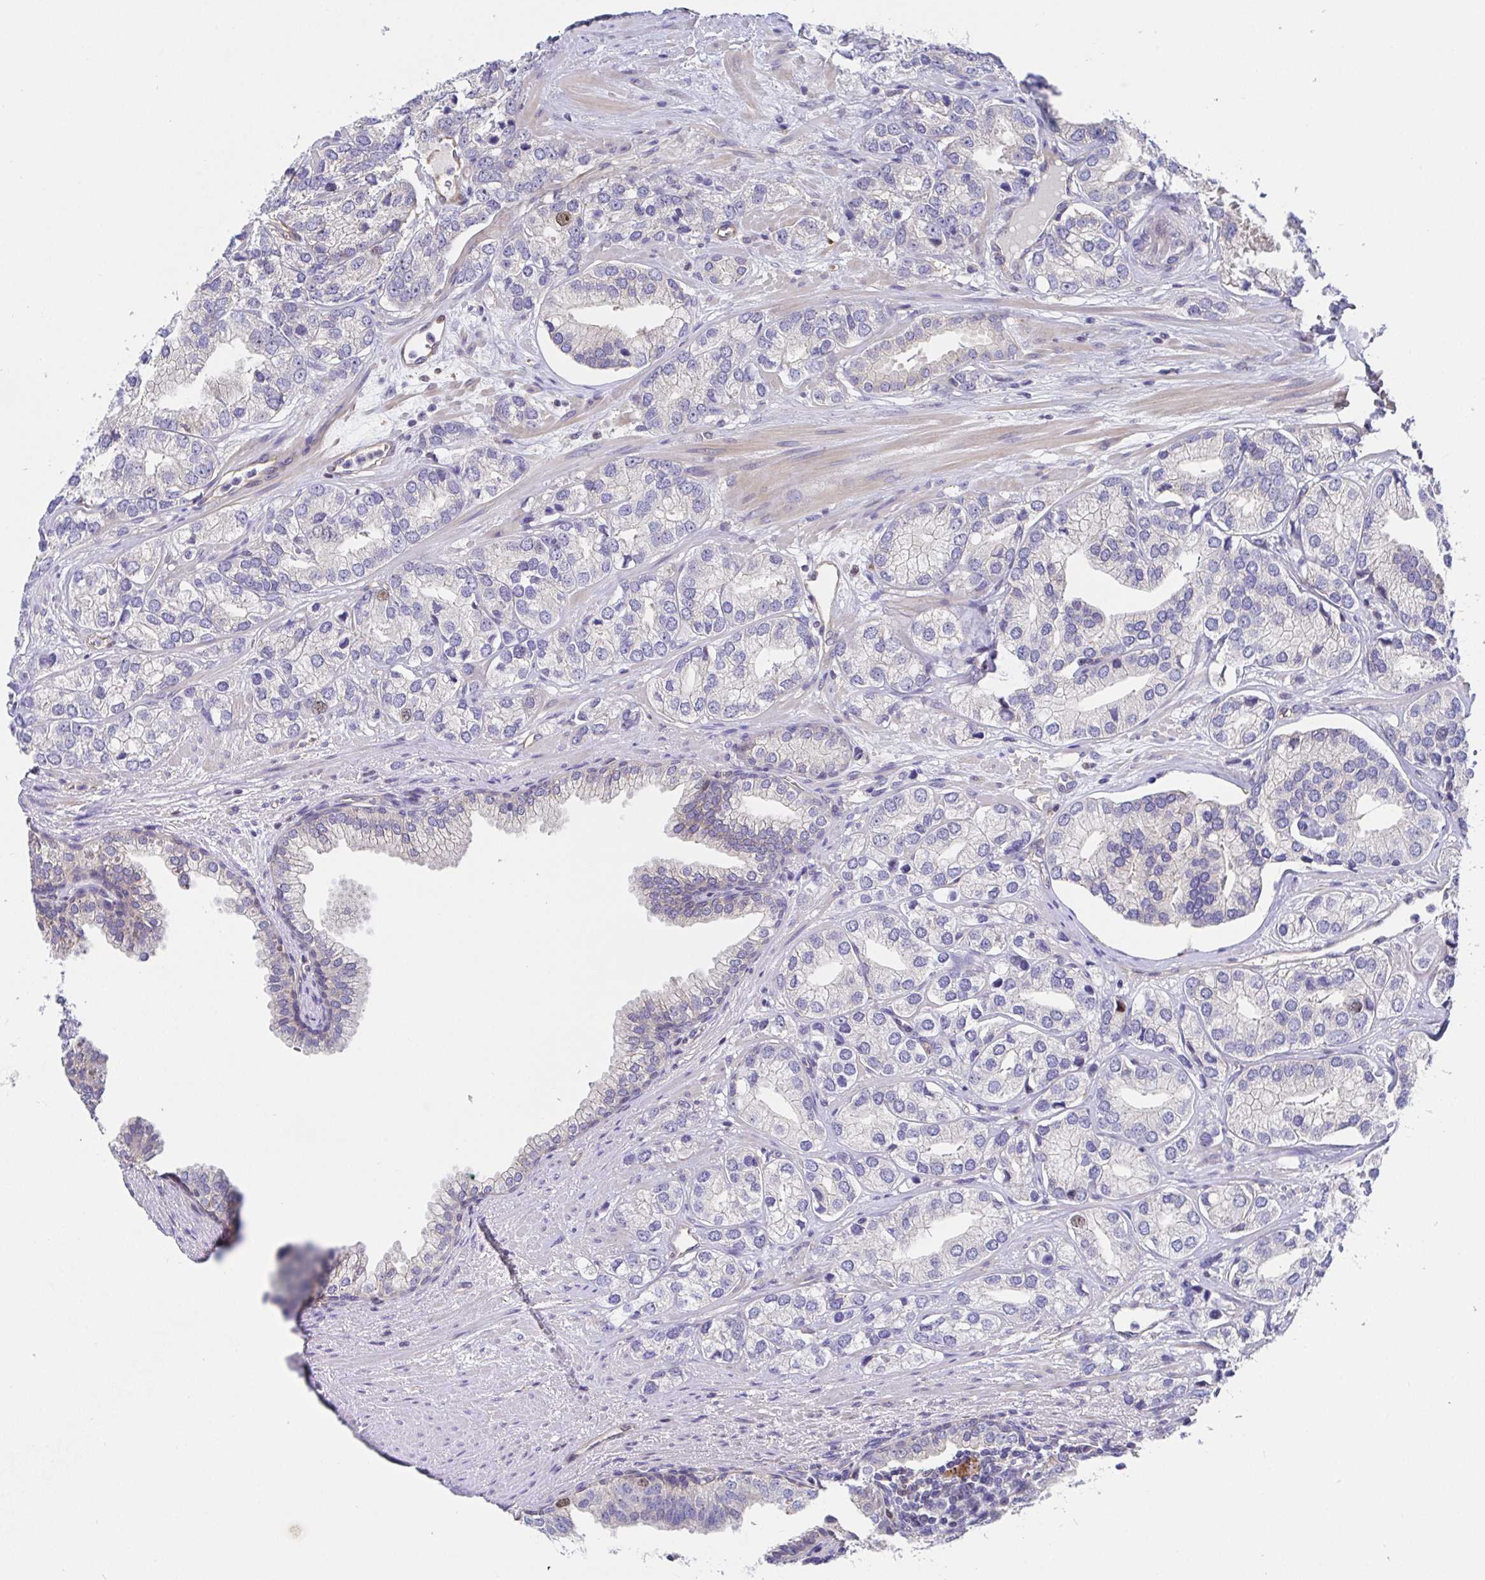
{"staining": {"intensity": "negative", "quantity": "none", "location": "none"}, "tissue": "prostate cancer", "cell_type": "Tumor cells", "image_type": "cancer", "snomed": [{"axis": "morphology", "description": "Adenocarcinoma, High grade"}, {"axis": "topography", "description": "Prostate"}], "caption": "Prostate cancer stained for a protein using immunohistochemistry (IHC) exhibits no positivity tumor cells.", "gene": "TIMELESS", "patient": {"sex": "male", "age": 58}}